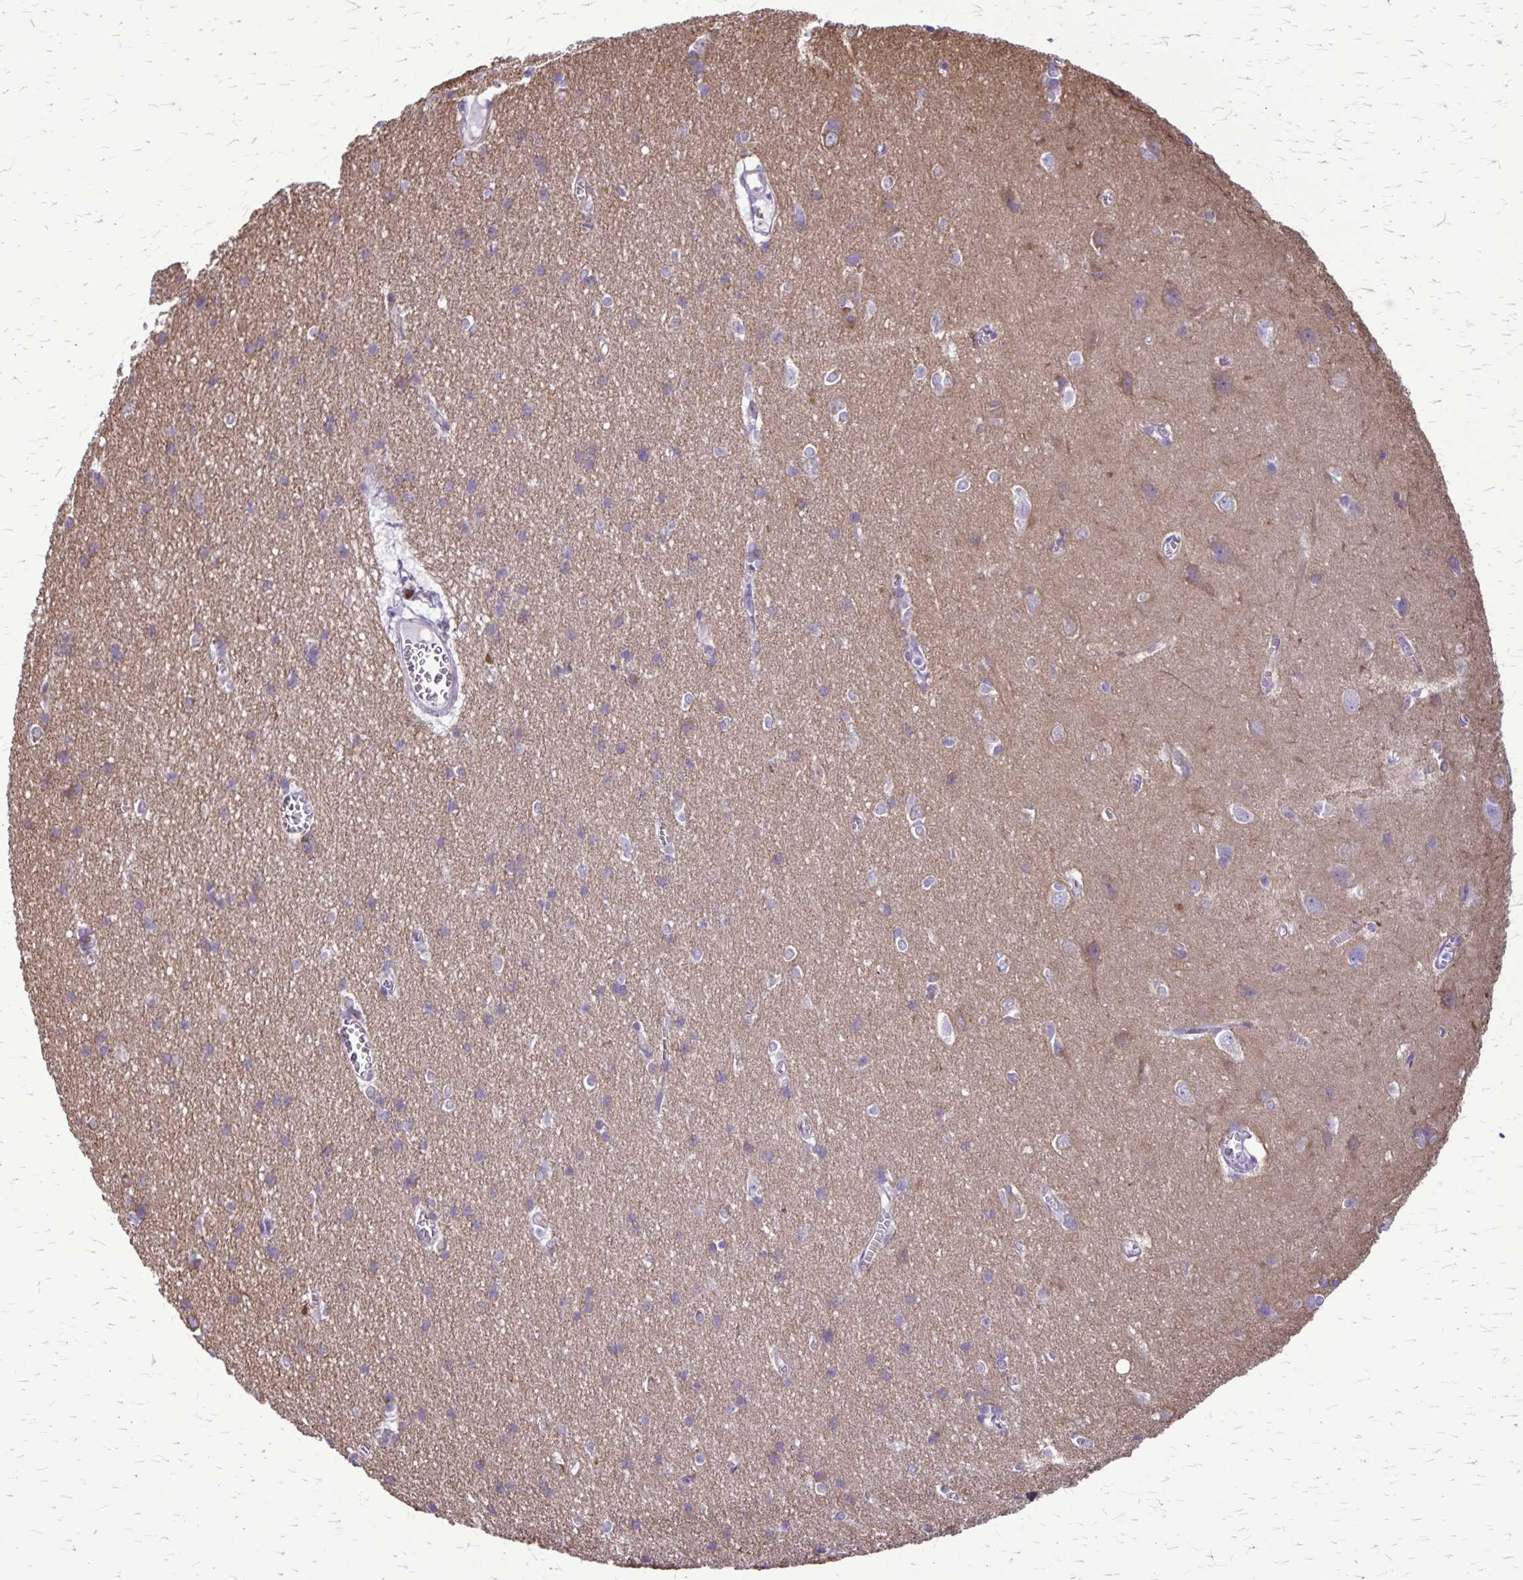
{"staining": {"intensity": "negative", "quantity": "none", "location": "none"}, "tissue": "cerebral cortex", "cell_type": "Endothelial cells", "image_type": "normal", "snomed": [{"axis": "morphology", "description": "Normal tissue, NOS"}, {"axis": "topography", "description": "Cerebral cortex"}], "caption": "IHC of unremarkable human cerebral cortex reveals no staining in endothelial cells.", "gene": "RTN1", "patient": {"sex": "male", "age": 37}}